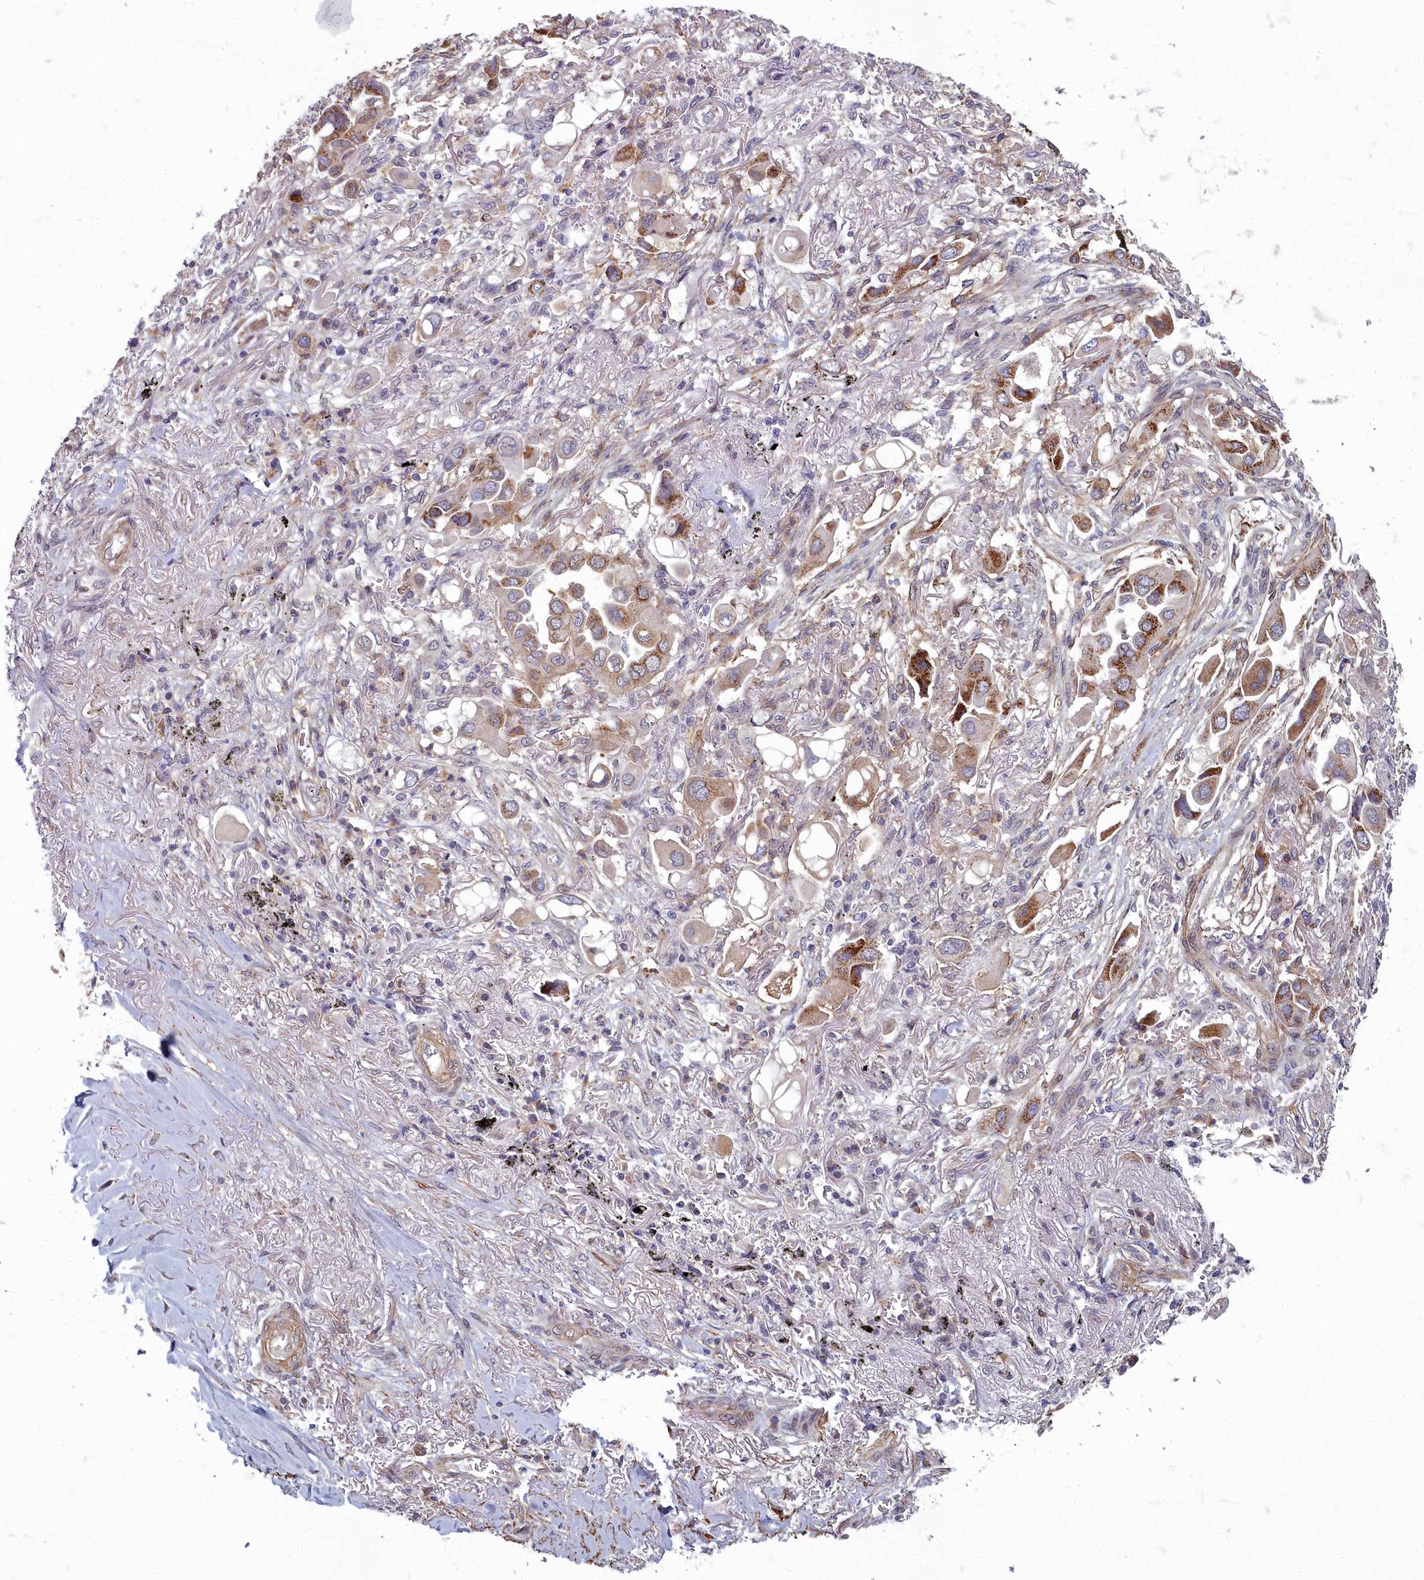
{"staining": {"intensity": "moderate", "quantity": ">75%", "location": "cytoplasmic/membranous"}, "tissue": "lung cancer", "cell_type": "Tumor cells", "image_type": "cancer", "snomed": [{"axis": "morphology", "description": "Adenocarcinoma, NOS"}, {"axis": "topography", "description": "Lung"}], "caption": "Immunohistochemical staining of lung cancer (adenocarcinoma) reveals moderate cytoplasmic/membranous protein staining in about >75% of tumor cells.", "gene": "ZNF626", "patient": {"sex": "female", "age": 76}}